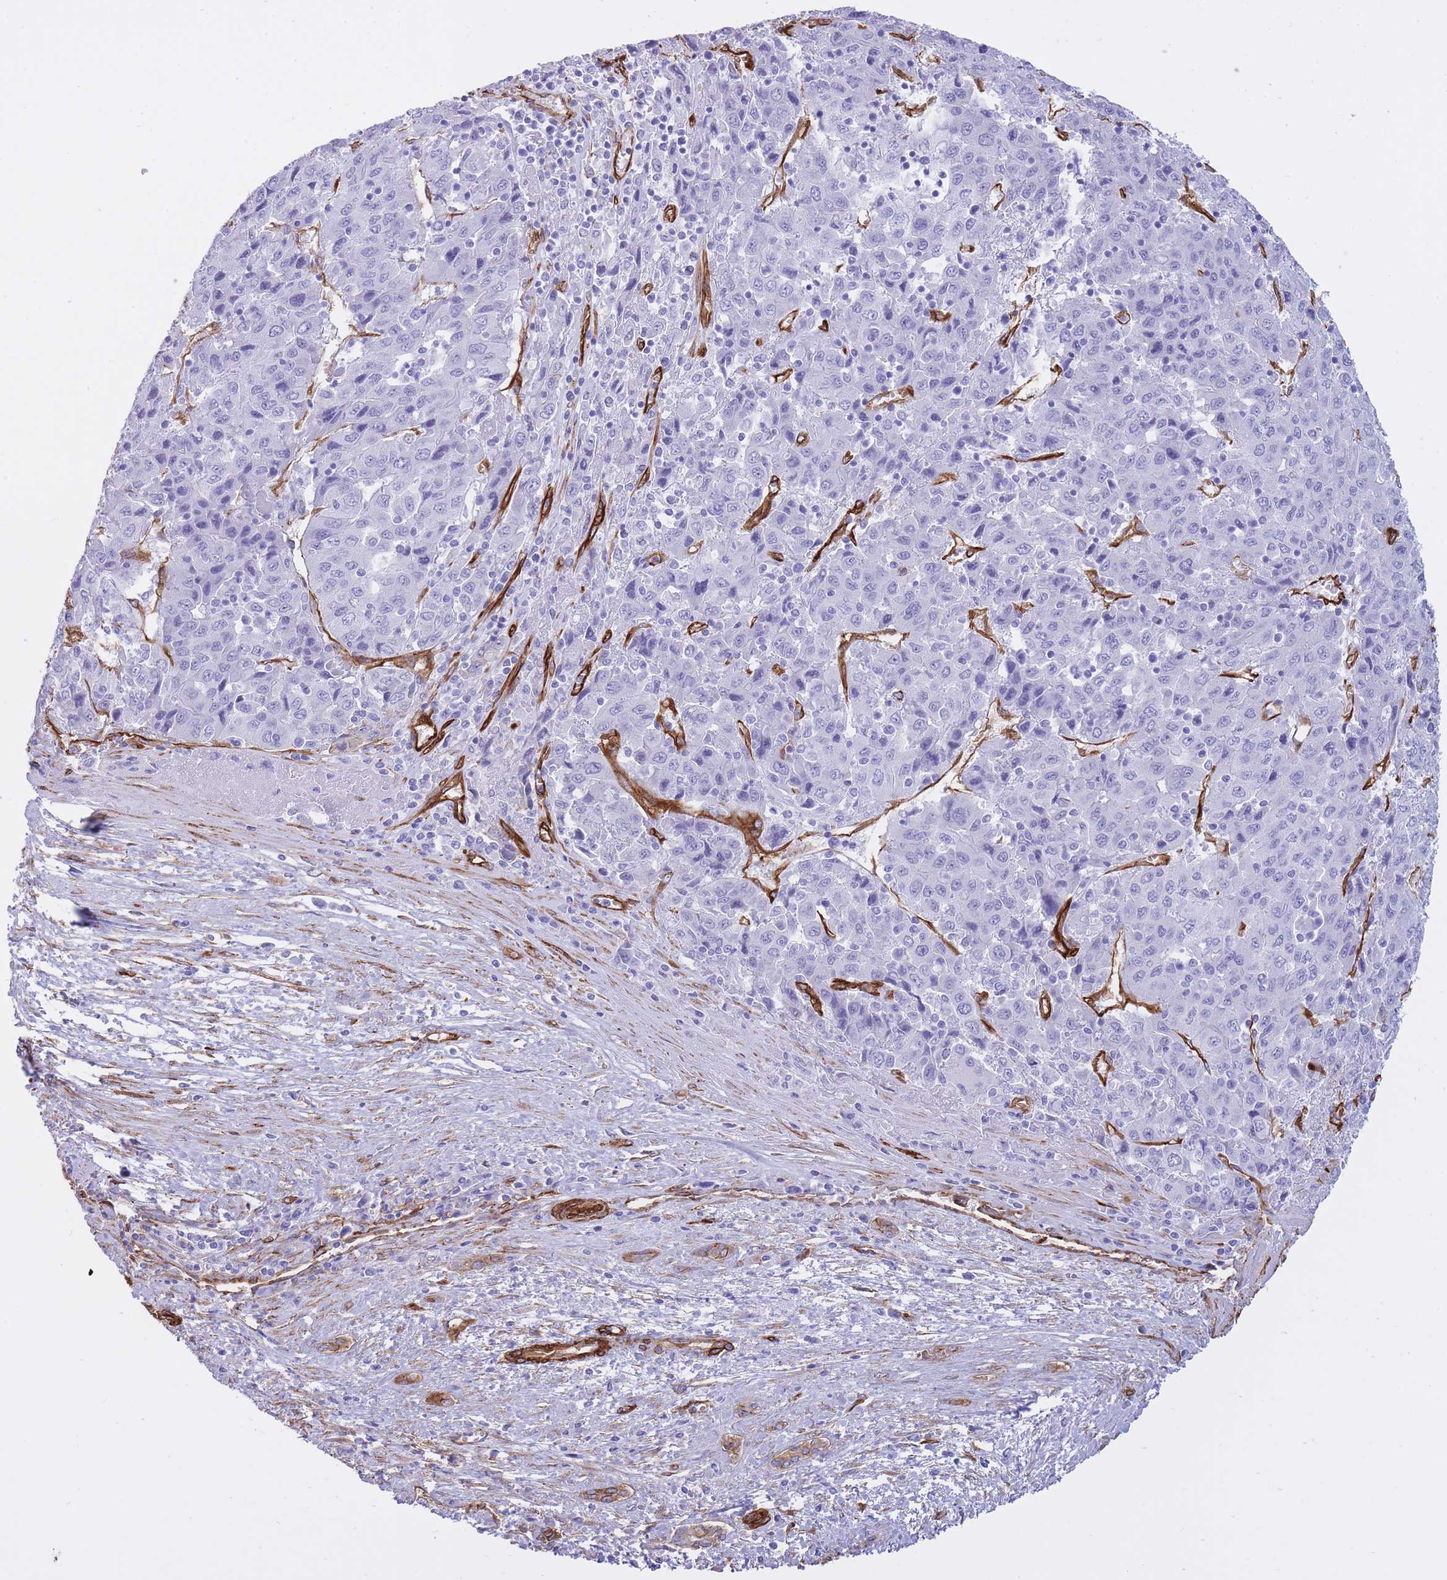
{"staining": {"intensity": "negative", "quantity": "none", "location": "none"}, "tissue": "liver cancer", "cell_type": "Tumor cells", "image_type": "cancer", "snomed": [{"axis": "morphology", "description": "Carcinoma, Hepatocellular, NOS"}, {"axis": "topography", "description": "Liver"}], "caption": "This is a micrograph of immunohistochemistry (IHC) staining of liver hepatocellular carcinoma, which shows no staining in tumor cells. (DAB (3,3'-diaminobenzidine) immunohistochemistry with hematoxylin counter stain).", "gene": "CAVIN1", "patient": {"sex": "female", "age": 53}}